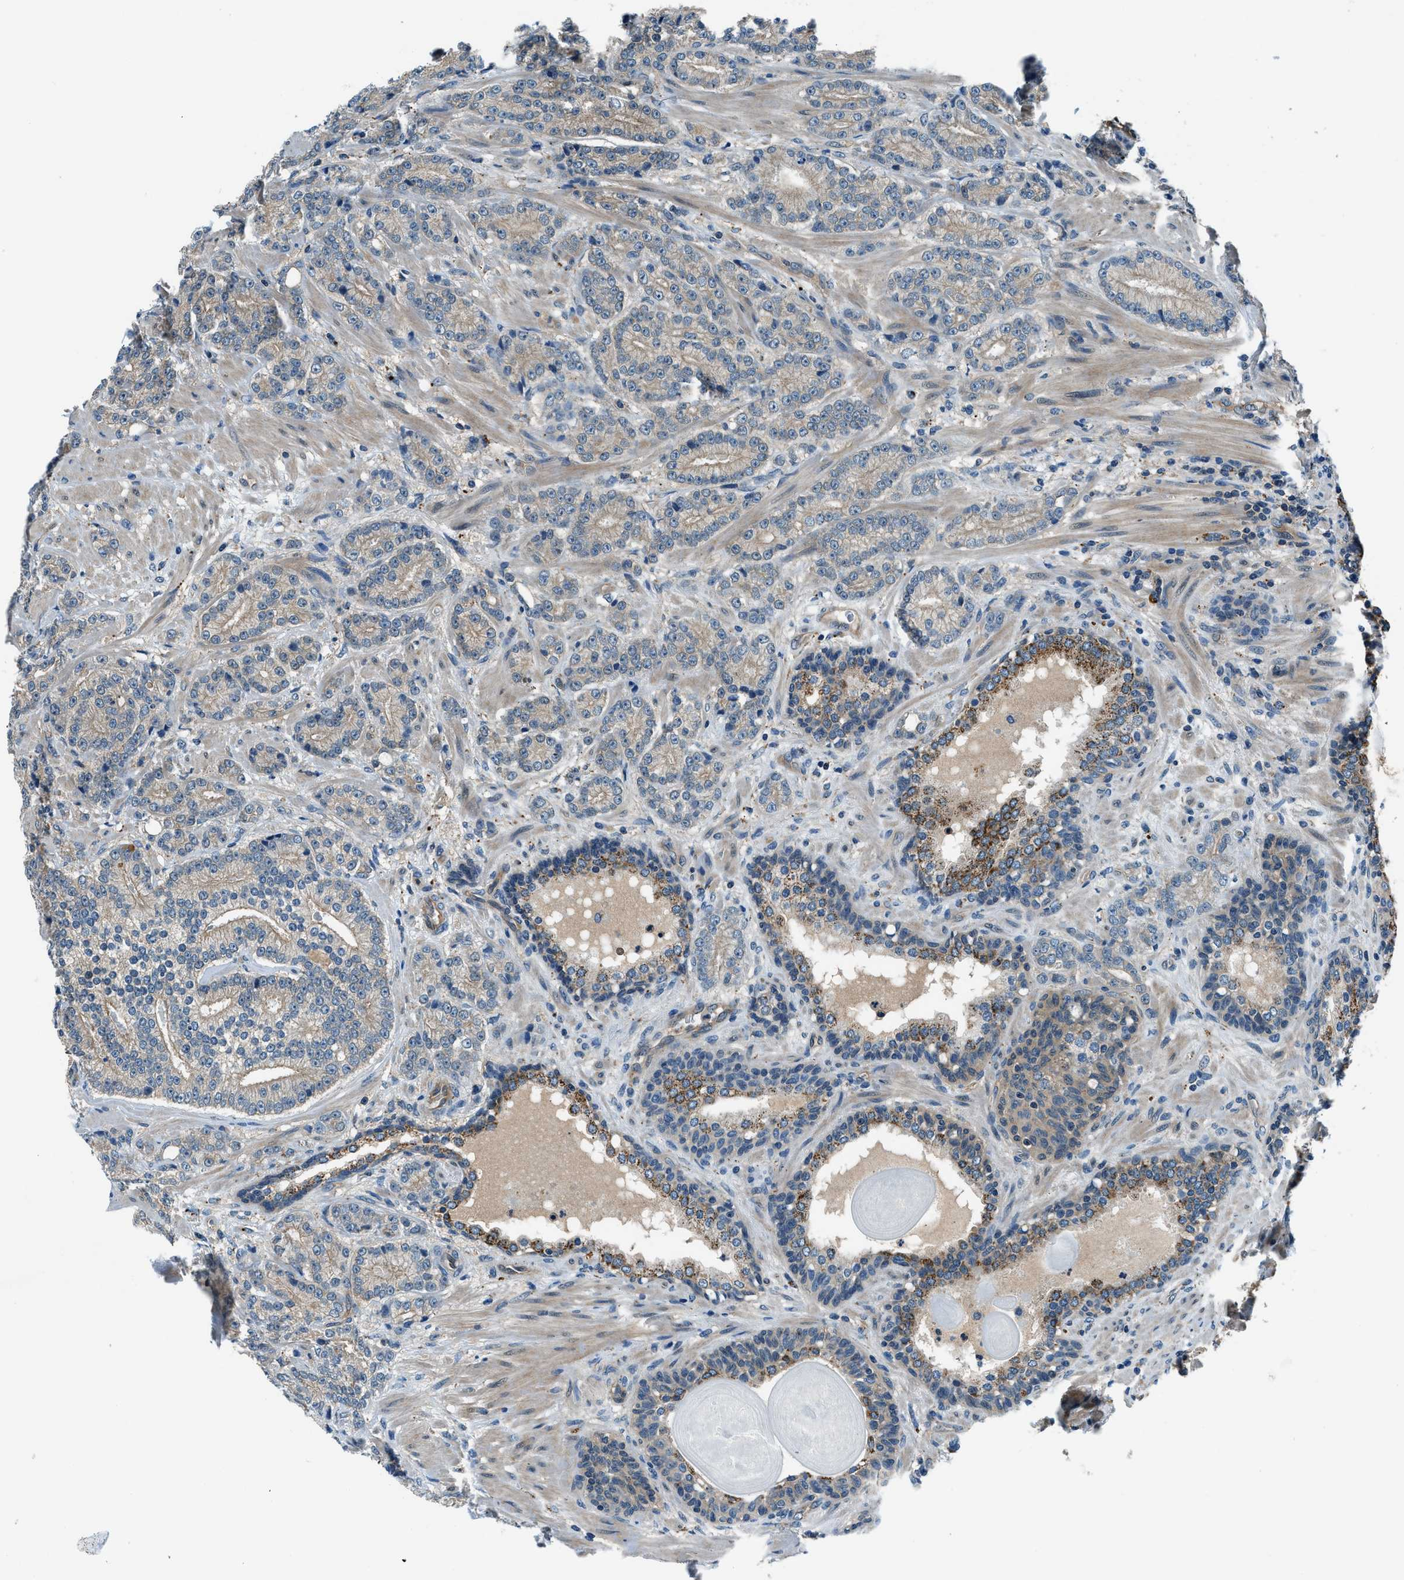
{"staining": {"intensity": "weak", "quantity": ">75%", "location": "cytoplasmic/membranous"}, "tissue": "prostate cancer", "cell_type": "Tumor cells", "image_type": "cancer", "snomed": [{"axis": "morphology", "description": "Adenocarcinoma, High grade"}, {"axis": "topography", "description": "Prostate"}], "caption": "Prostate cancer (adenocarcinoma (high-grade)) stained for a protein displays weak cytoplasmic/membranous positivity in tumor cells.", "gene": "SLC19A2", "patient": {"sex": "male", "age": 61}}